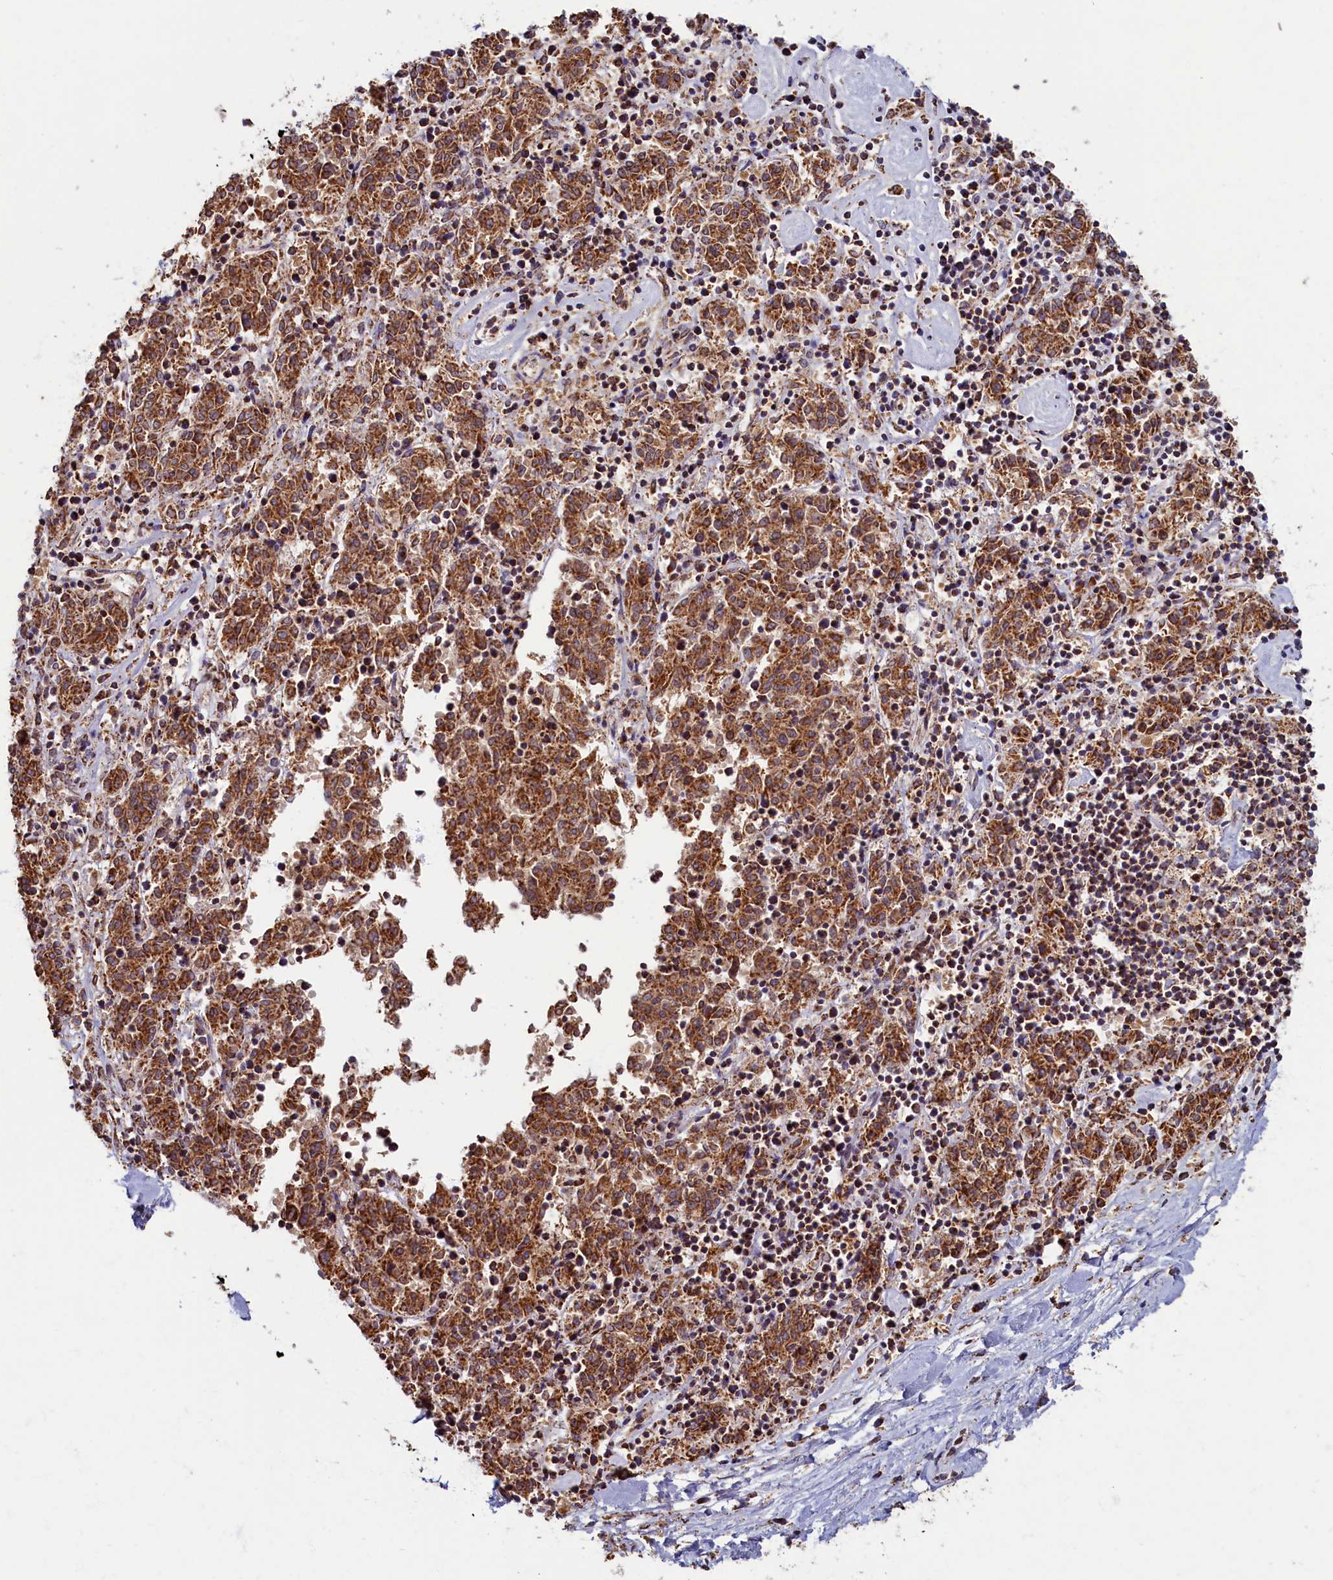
{"staining": {"intensity": "strong", "quantity": ">75%", "location": "cytoplasmic/membranous"}, "tissue": "melanoma", "cell_type": "Tumor cells", "image_type": "cancer", "snomed": [{"axis": "morphology", "description": "Malignant melanoma, NOS"}, {"axis": "topography", "description": "Skin"}], "caption": "An IHC photomicrograph of neoplastic tissue is shown. Protein staining in brown labels strong cytoplasmic/membranous positivity in malignant melanoma within tumor cells.", "gene": "SPR", "patient": {"sex": "female", "age": 72}}